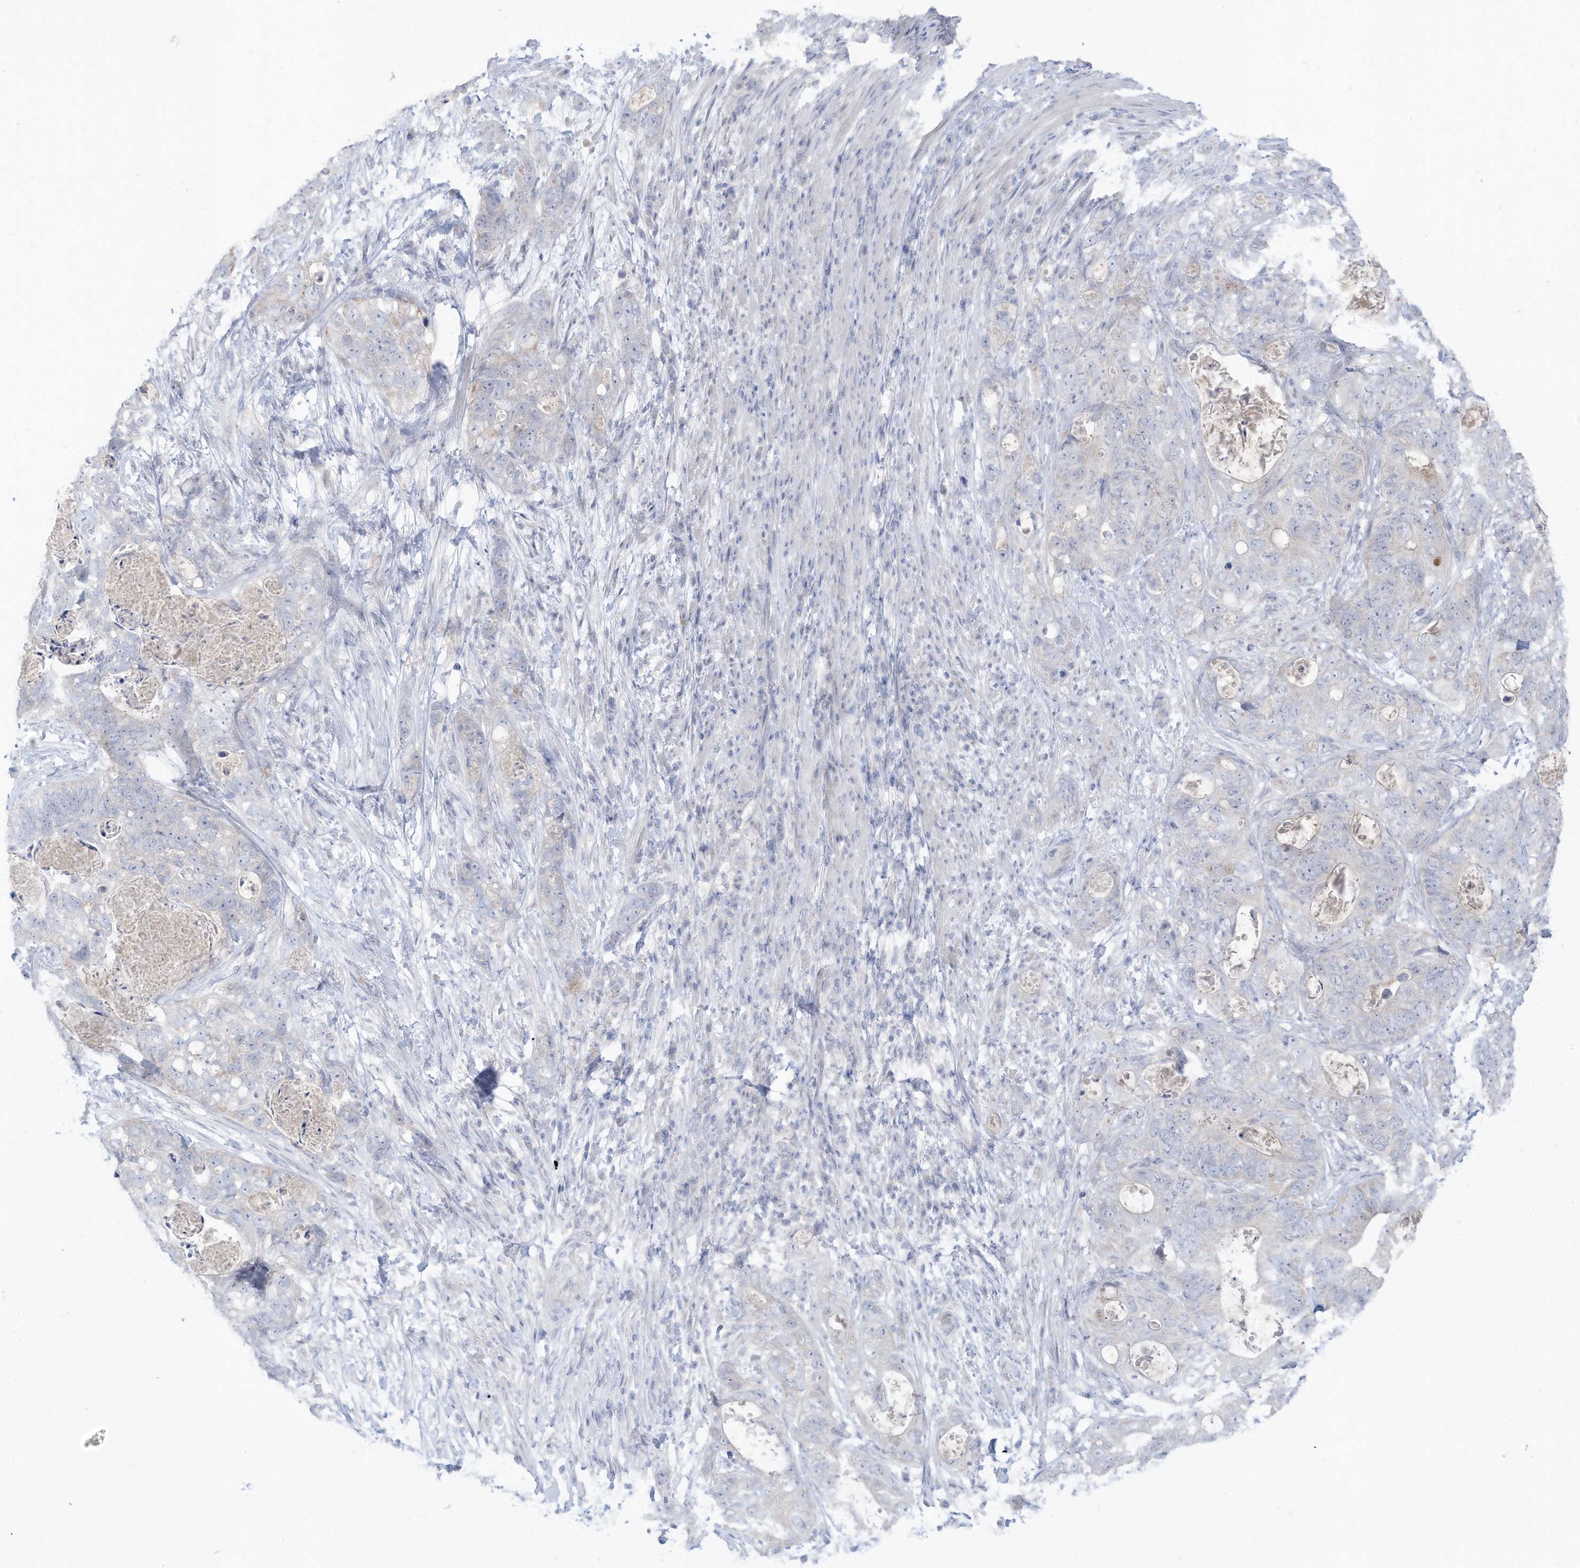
{"staining": {"intensity": "negative", "quantity": "none", "location": "none"}, "tissue": "stomach cancer", "cell_type": "Tumor cells", "image_type": "cancer", "snomed": [{"axis": "morphology", "description": "Adenocarcinoma, NOS"}, {"axis": "topography", "description": "Stomach"}], "caption": "An image of human stomach cancer (adenocarcinoma) is negative for staining in tumor cells. The staining is performed using DAB brown chromogen with nuclei counter-stained in using hematoxylin.", "gene": "OGT", "patient": {"sex": "female", "age": 89}}